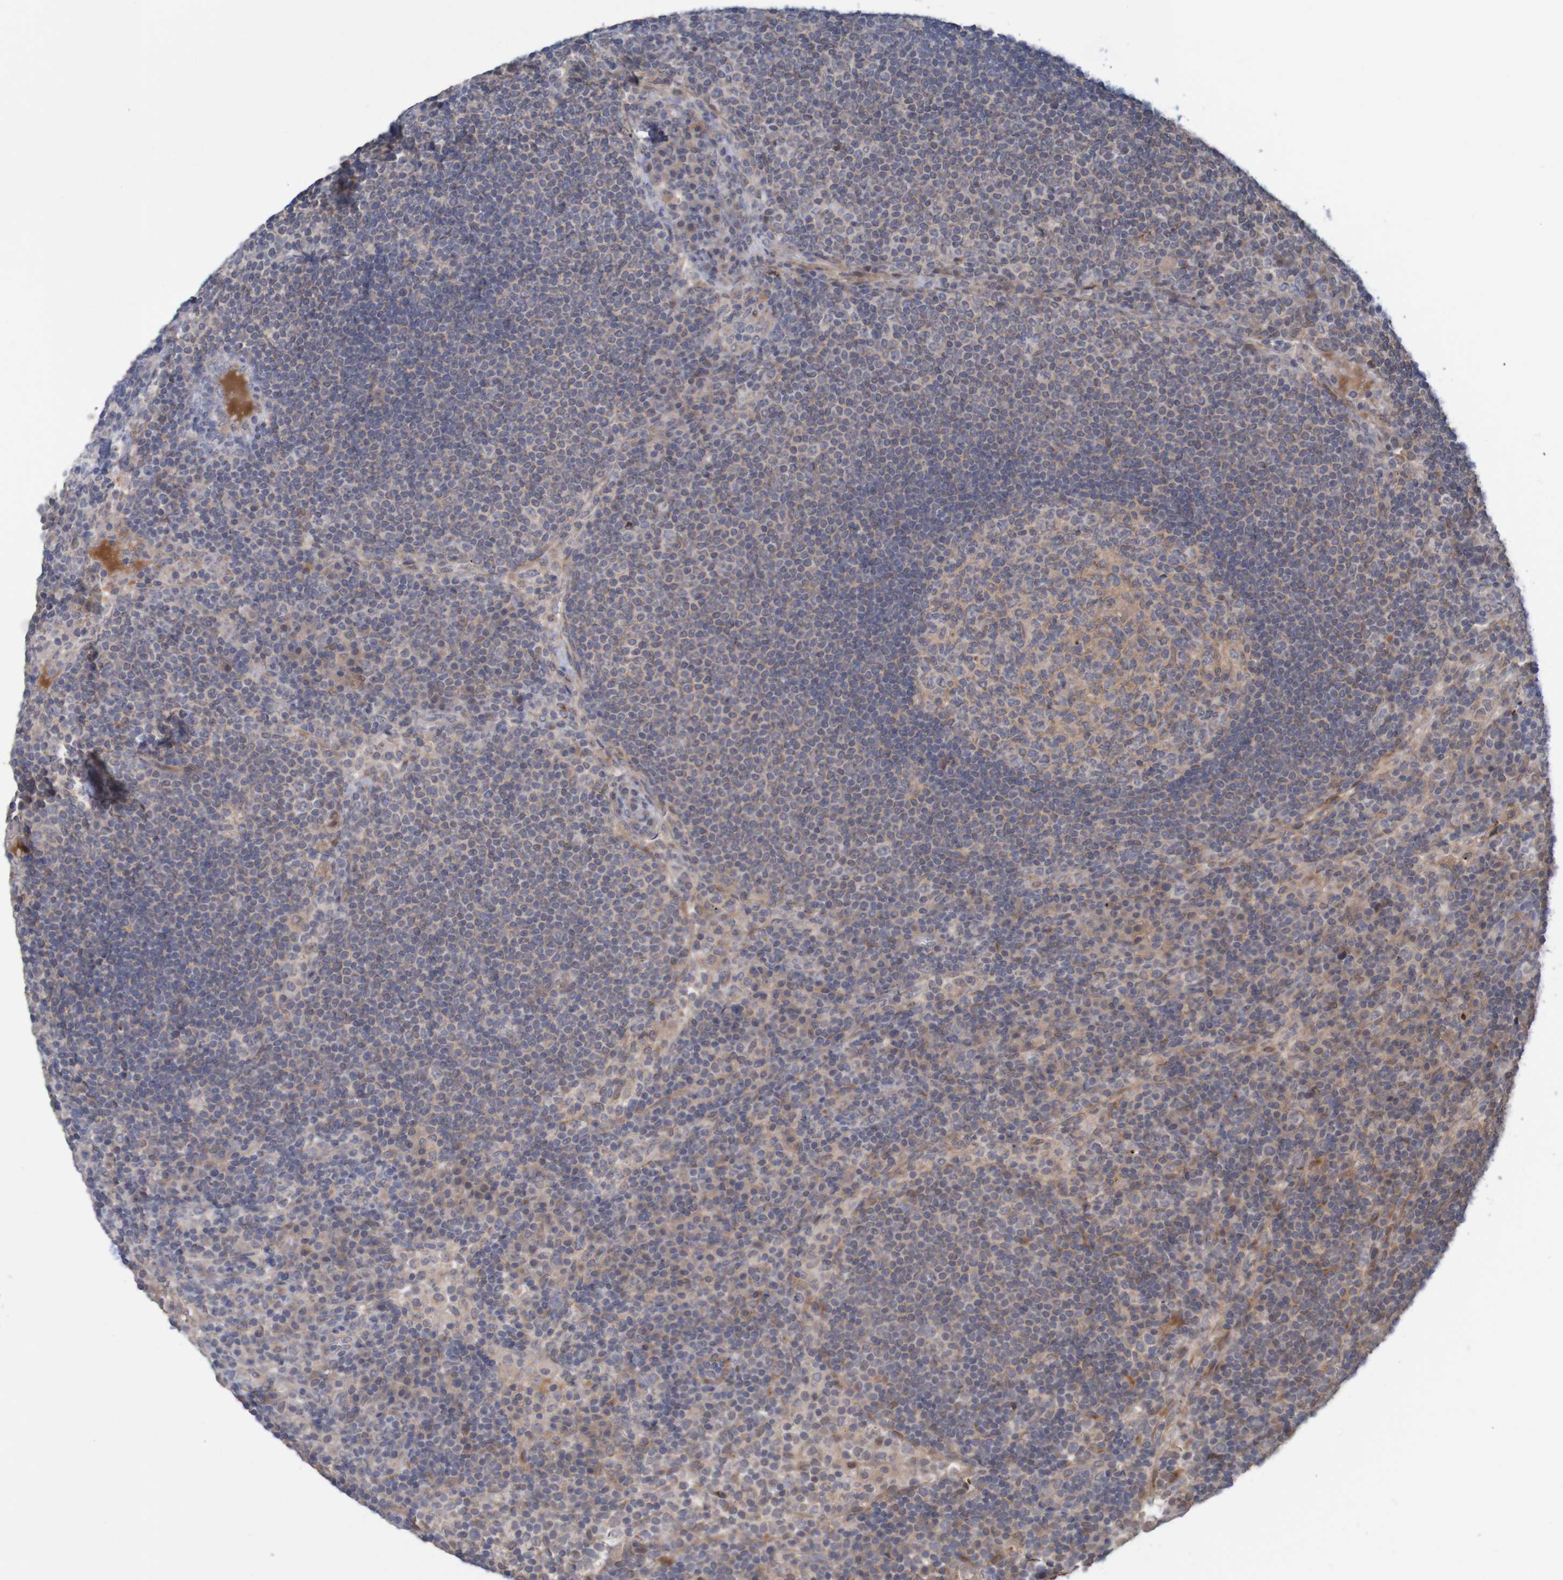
{"staining": {"intensity": "weak", "quantity": "25%-75%", "location": "cytoplasmic/membranous"}, "tissue": "lymph node", "cell_type": "Germinal center cells", "image_type": "normal", "snomed": [{"axis": "morphology", "description": "Normal tissue, NOS"}, {"axis": "topography", "description": "Lymph node"}], "caption": "About 25%-75% of germinal center cells in benign lymph node reveal weak cytoplasmic/membranous protein staining as visualized by brown immunohistochemical staining.", "gene": "ANKK1", "patient": {"sex": "female", "age": 53}}